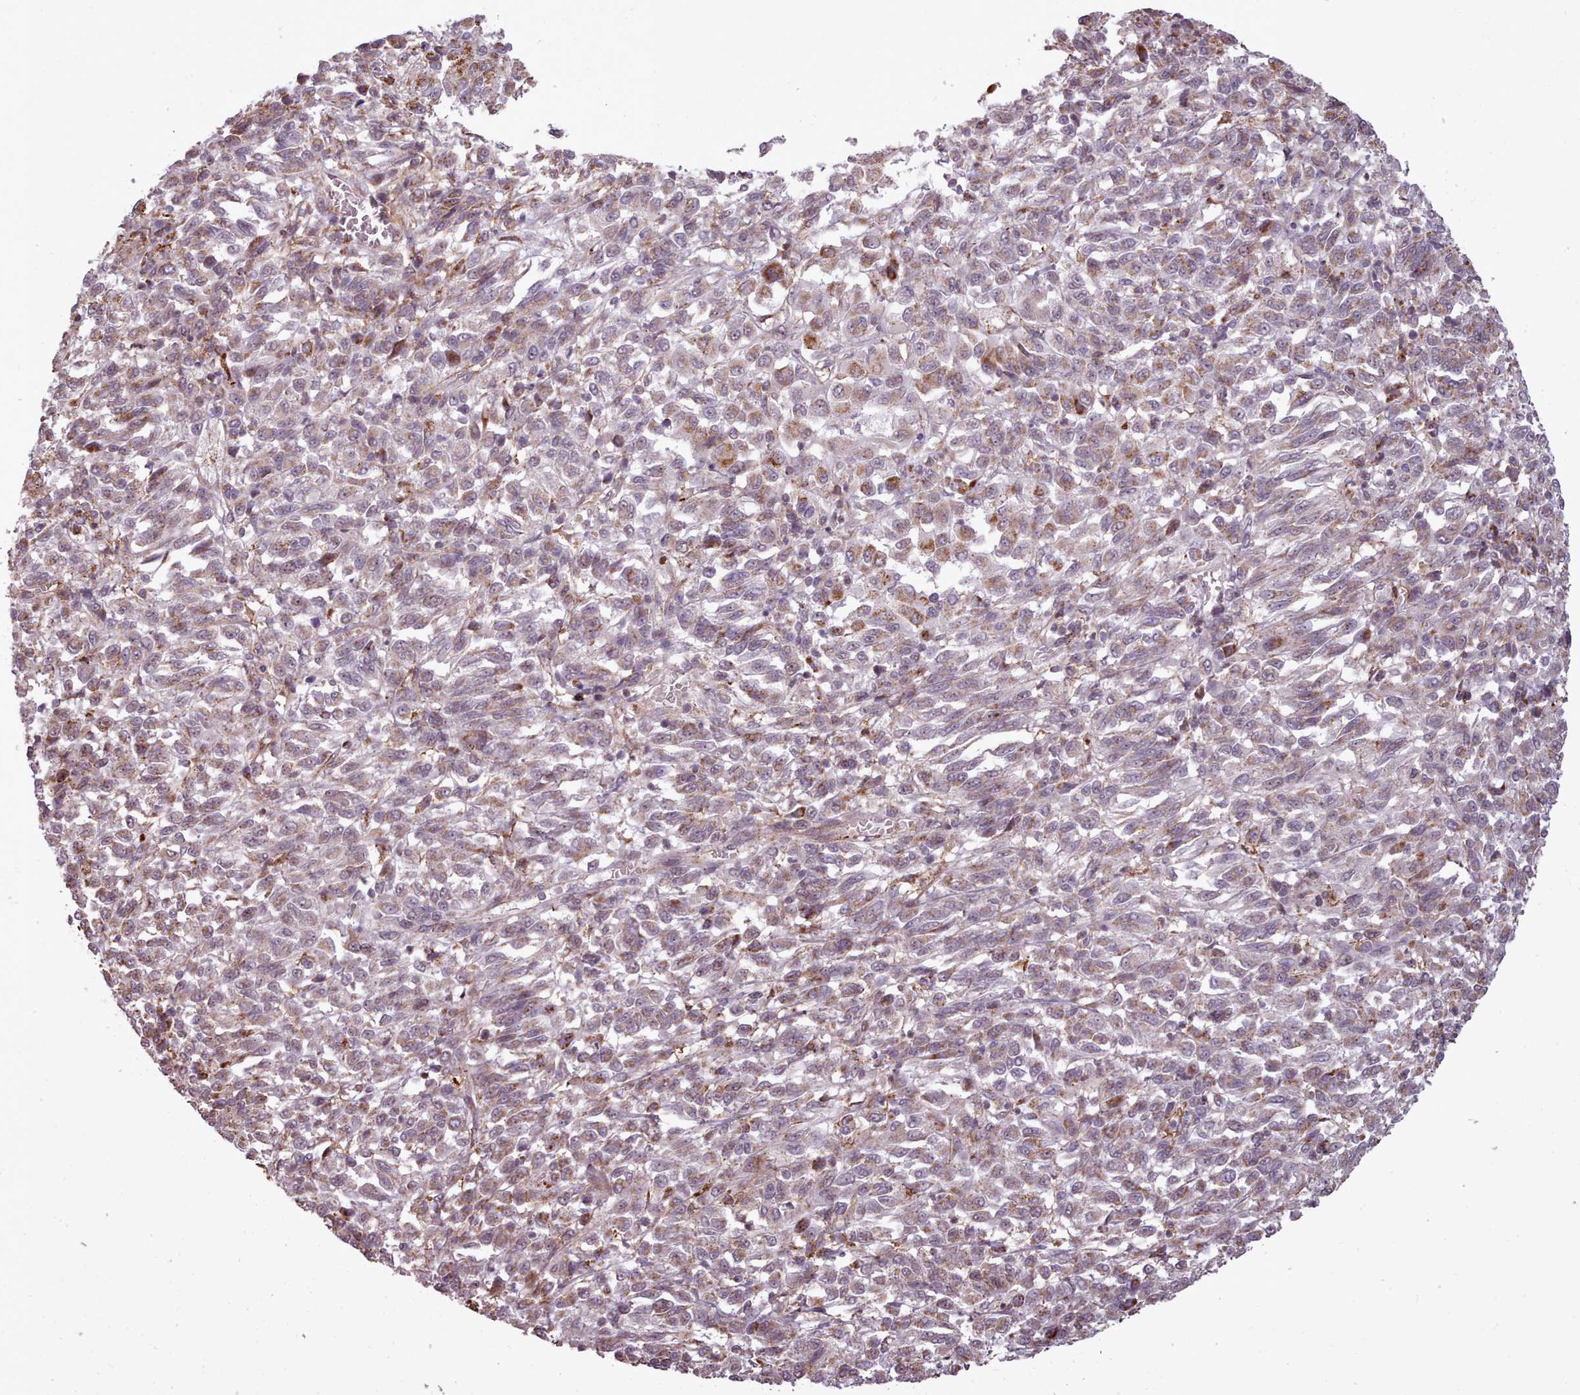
{"staining": {"intensity": "weak", "quantity": "<25%", "location": "cytoplasmic/membranous"}, "tissue": "melanoma", "cell_type": "Tumor cells", "image_type": "cancer", "snomed": [{"axis": "morphology", "description": "Malignant melanoma, Metastatic site"}, {"axis": "topography", "description": "Lung"}], "caption": "Histopathology image shows no protein staining in tumor cells of melanoma tissue. The staining is performed using DAB (3,3'-diaminobenzidine) brown chromogen with nuclei counter-stained in using hematoxylin.", "gene": "ZMYM4", "patient": {"sex": "male", "age": 64}}